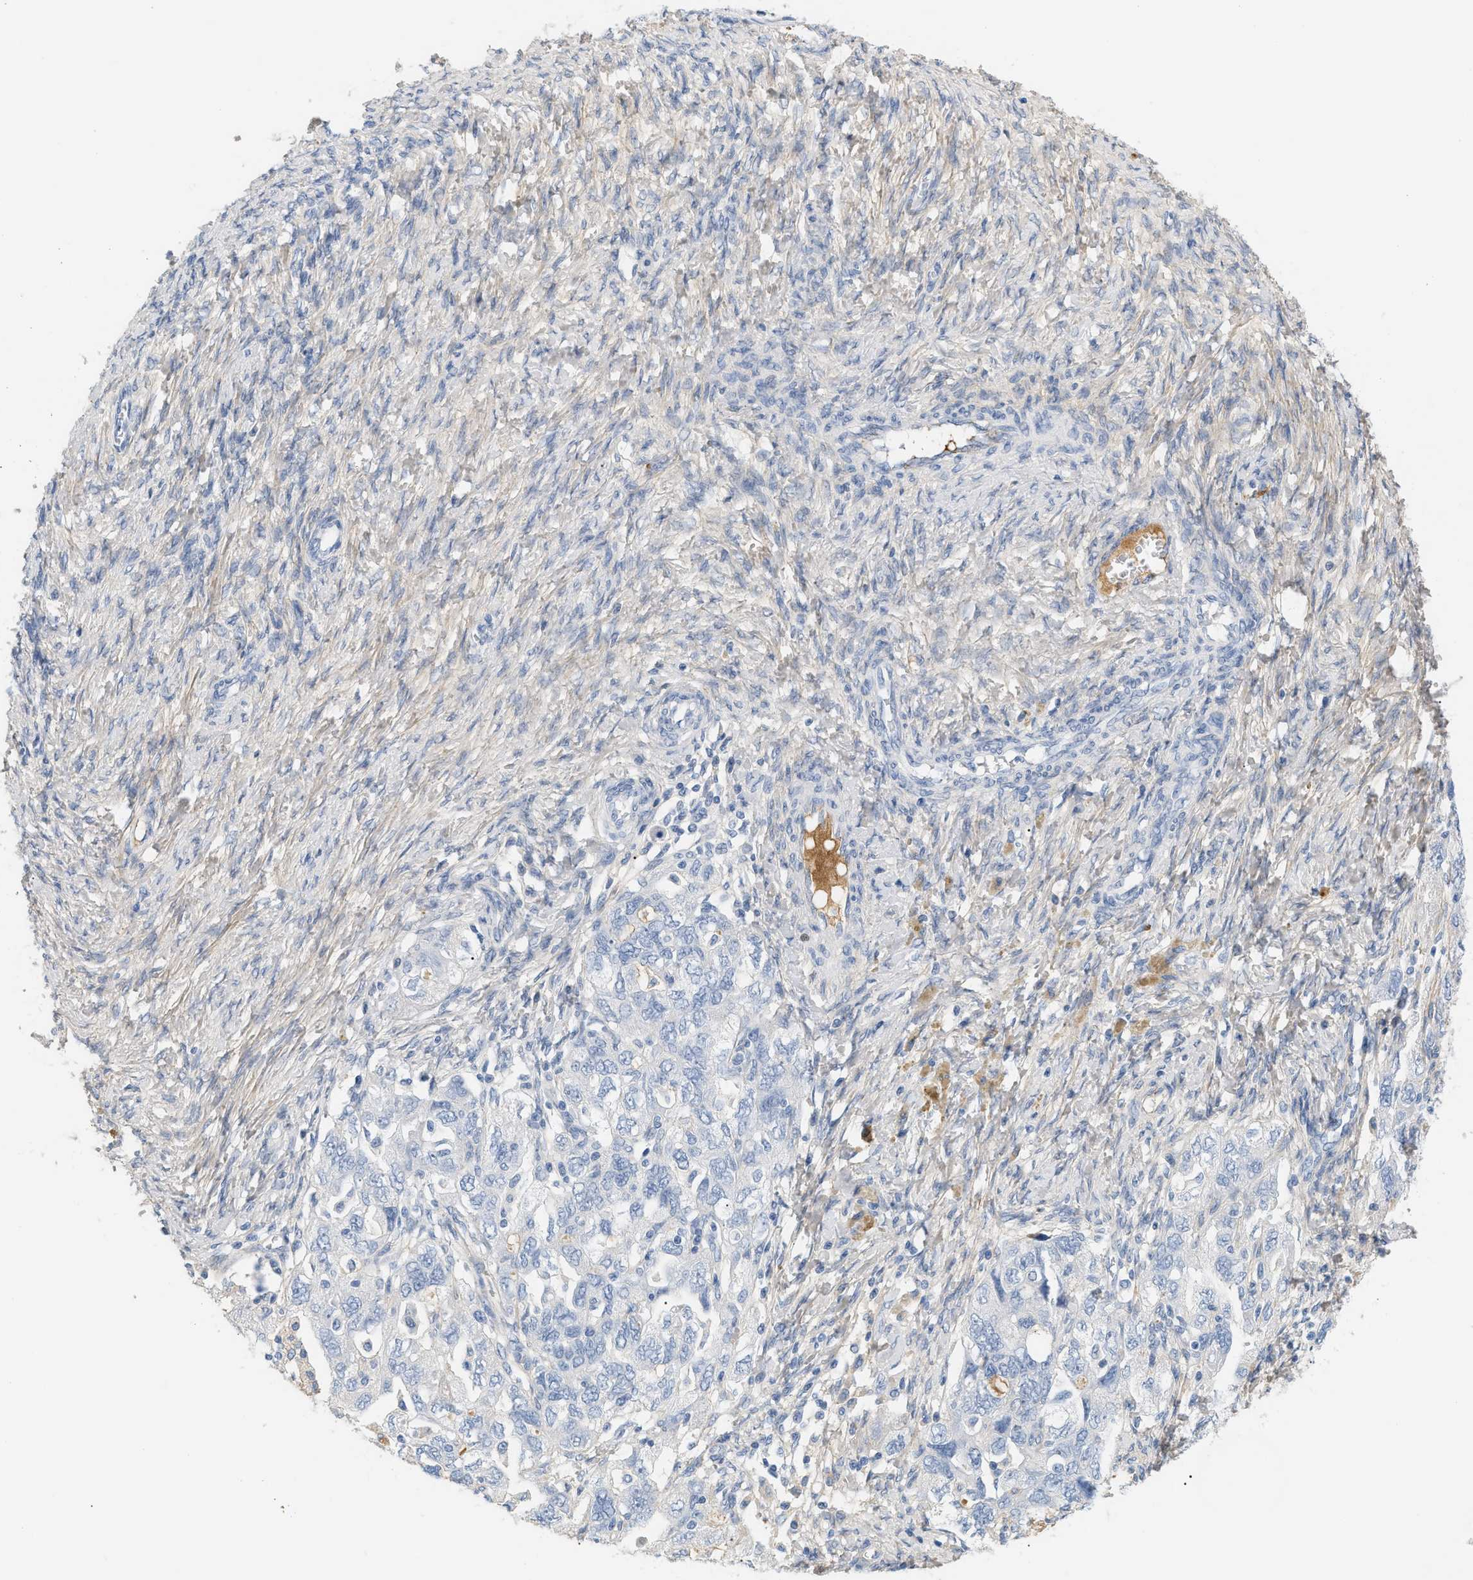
{"staining": {"intensity": "negative", "quantity": "none", "location": "none"}, "tissue": "ovarian cancer", "cell_type": "Tumor cells", "image_type": "cancer", "snomed": [{"axis": "morphology", "description": "Carcinoma, NOS"}, {"axis": "morphology", "description": "Cystadenocarcinoma, serous, NOS"}, {"axis": "topography", "description": "Ovary"}], "caption": "Immunohistochemical staining of carcinoma (ovarian) displays no significant expression in tumor cells.", "gene": "CFH", "patient": {"sex": "female", "age": 69}}